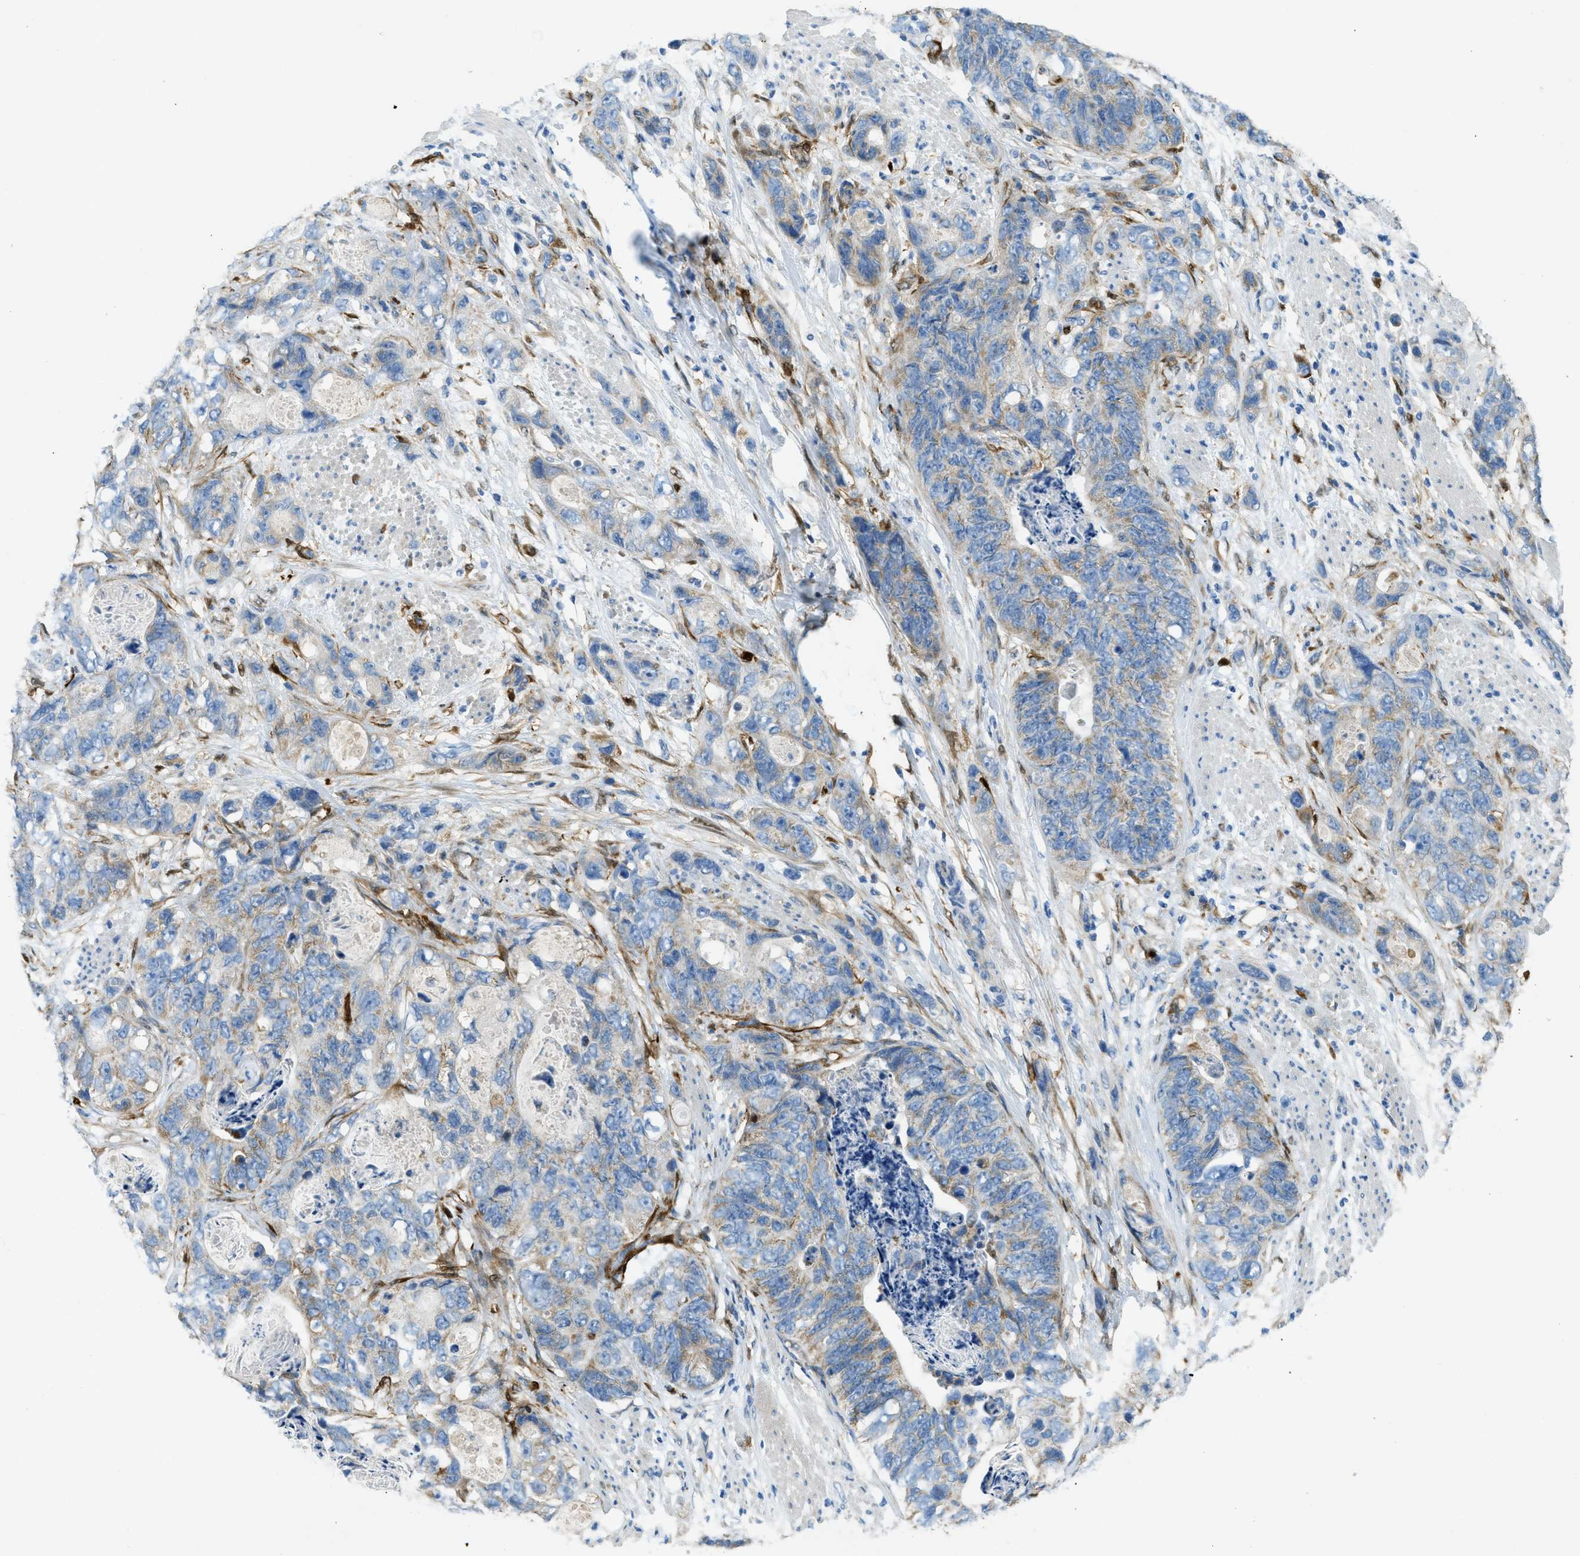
{"staining": {"intensity": "moderate", "quantity": "<25%", "location": "cytoplasmic/membranous"}, "tissue": "stomach cancer", "cell_type": "Tumor cells", "image_type": "cancer", "snomed": [{"axis": "morphology", "description": "Adenocarcinoma, NOS"}, {"axis": "topography", "description": "Stomach"}], "caption": "IHC (DAB) staining of human stomach adenocarcinoma displays moderate cytoplasmic/membranous protein expression in approximately <25% of tumor cells.", "gene": "CYGB", "patient": {"sex": "female", "age": 89}}